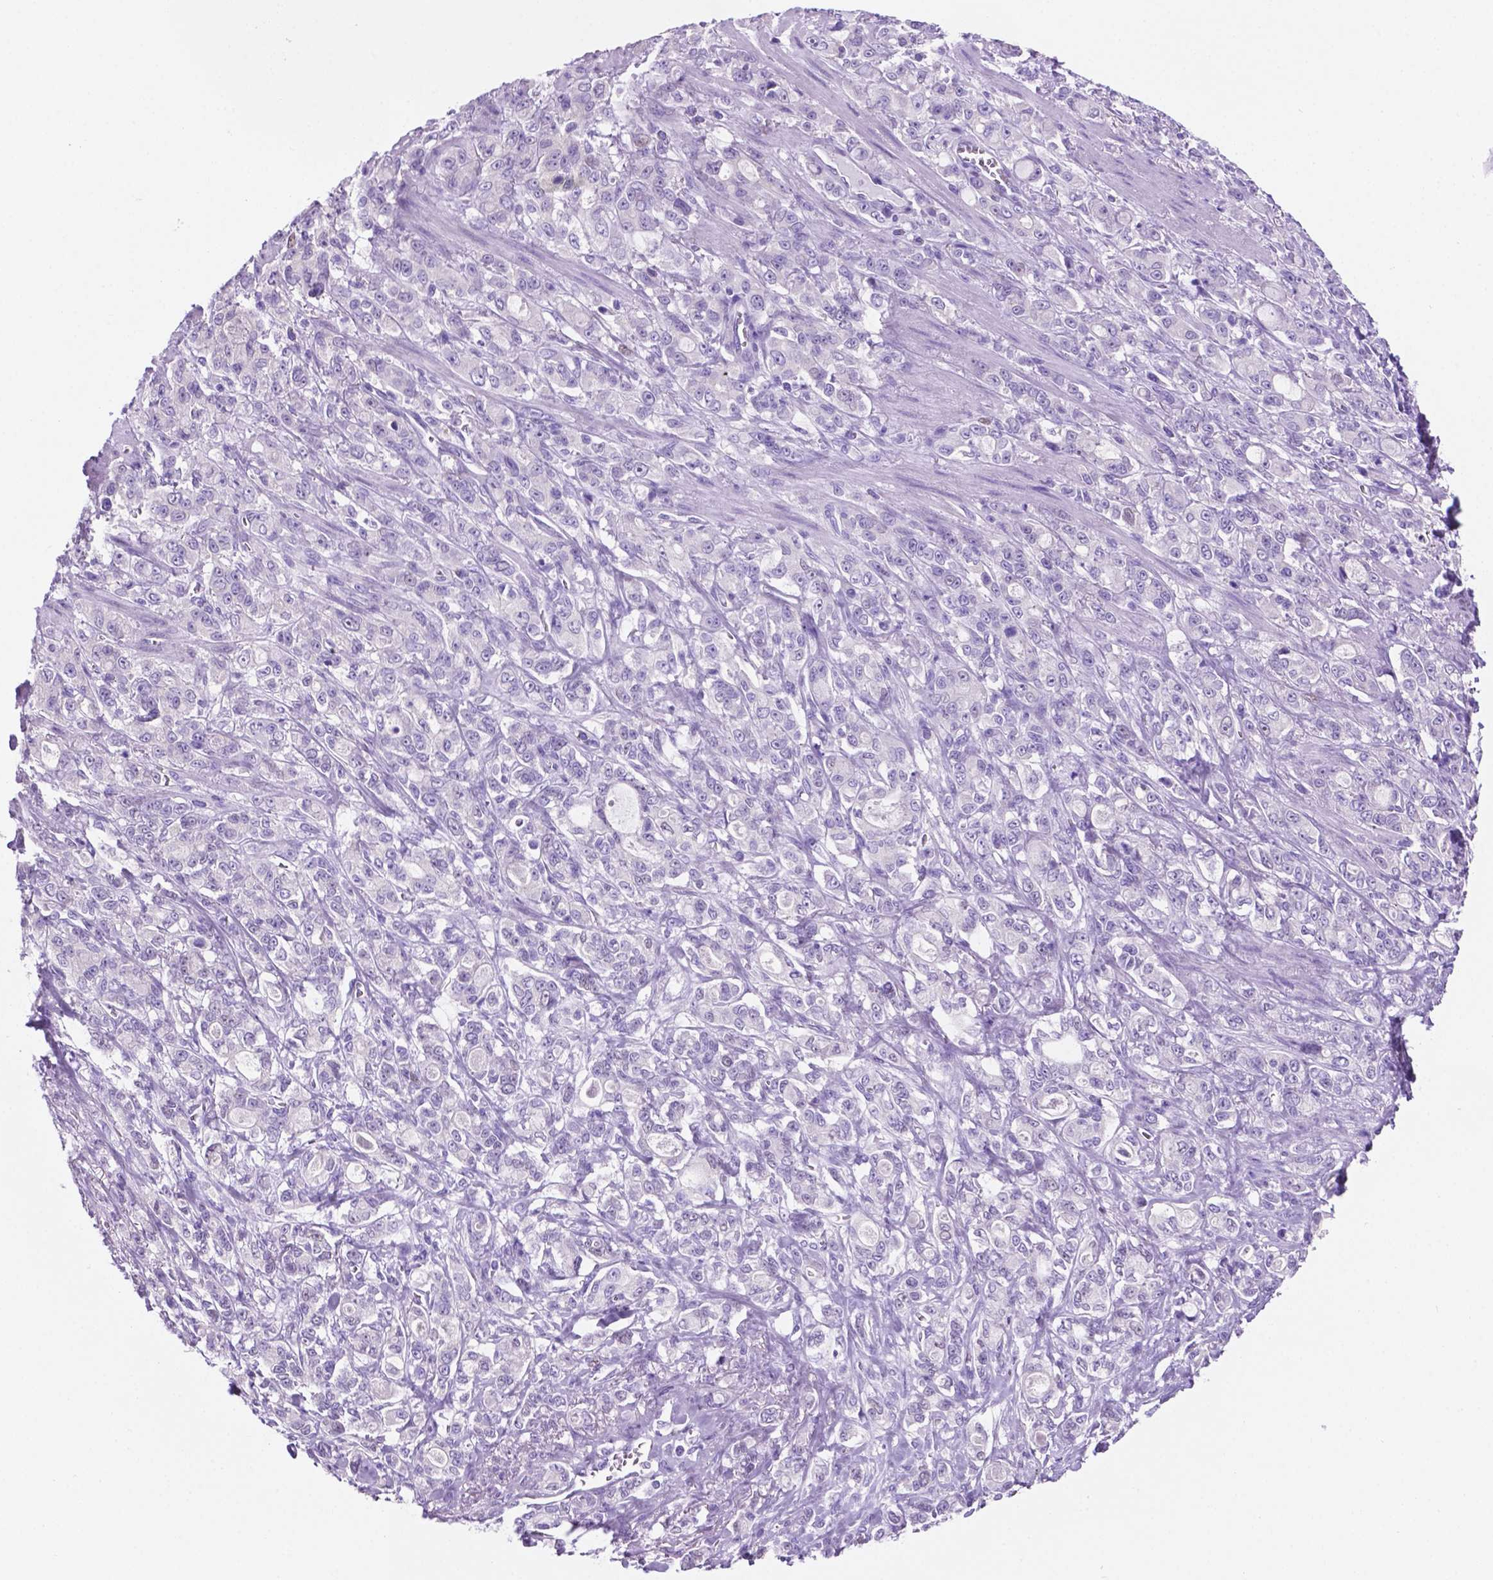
{"staining": {"intensity": "negative", "quantity": "none", "location": "none"}, "tissue": "stomach cancer", "cell_type": "Tumor cells", "image_type": "cancer", "snomed": [{"axis": "morphology", "description": "Adenocarcinoma, NOS"}, {"axis": "topography", "description": "Stomach"}], "caption": "A photomicrograph of human adenocarcinoma (stomach) is negative for staining in tumor cells.", "gene": "TMEM210", "patient": {"sex": "male", "age": 63}}